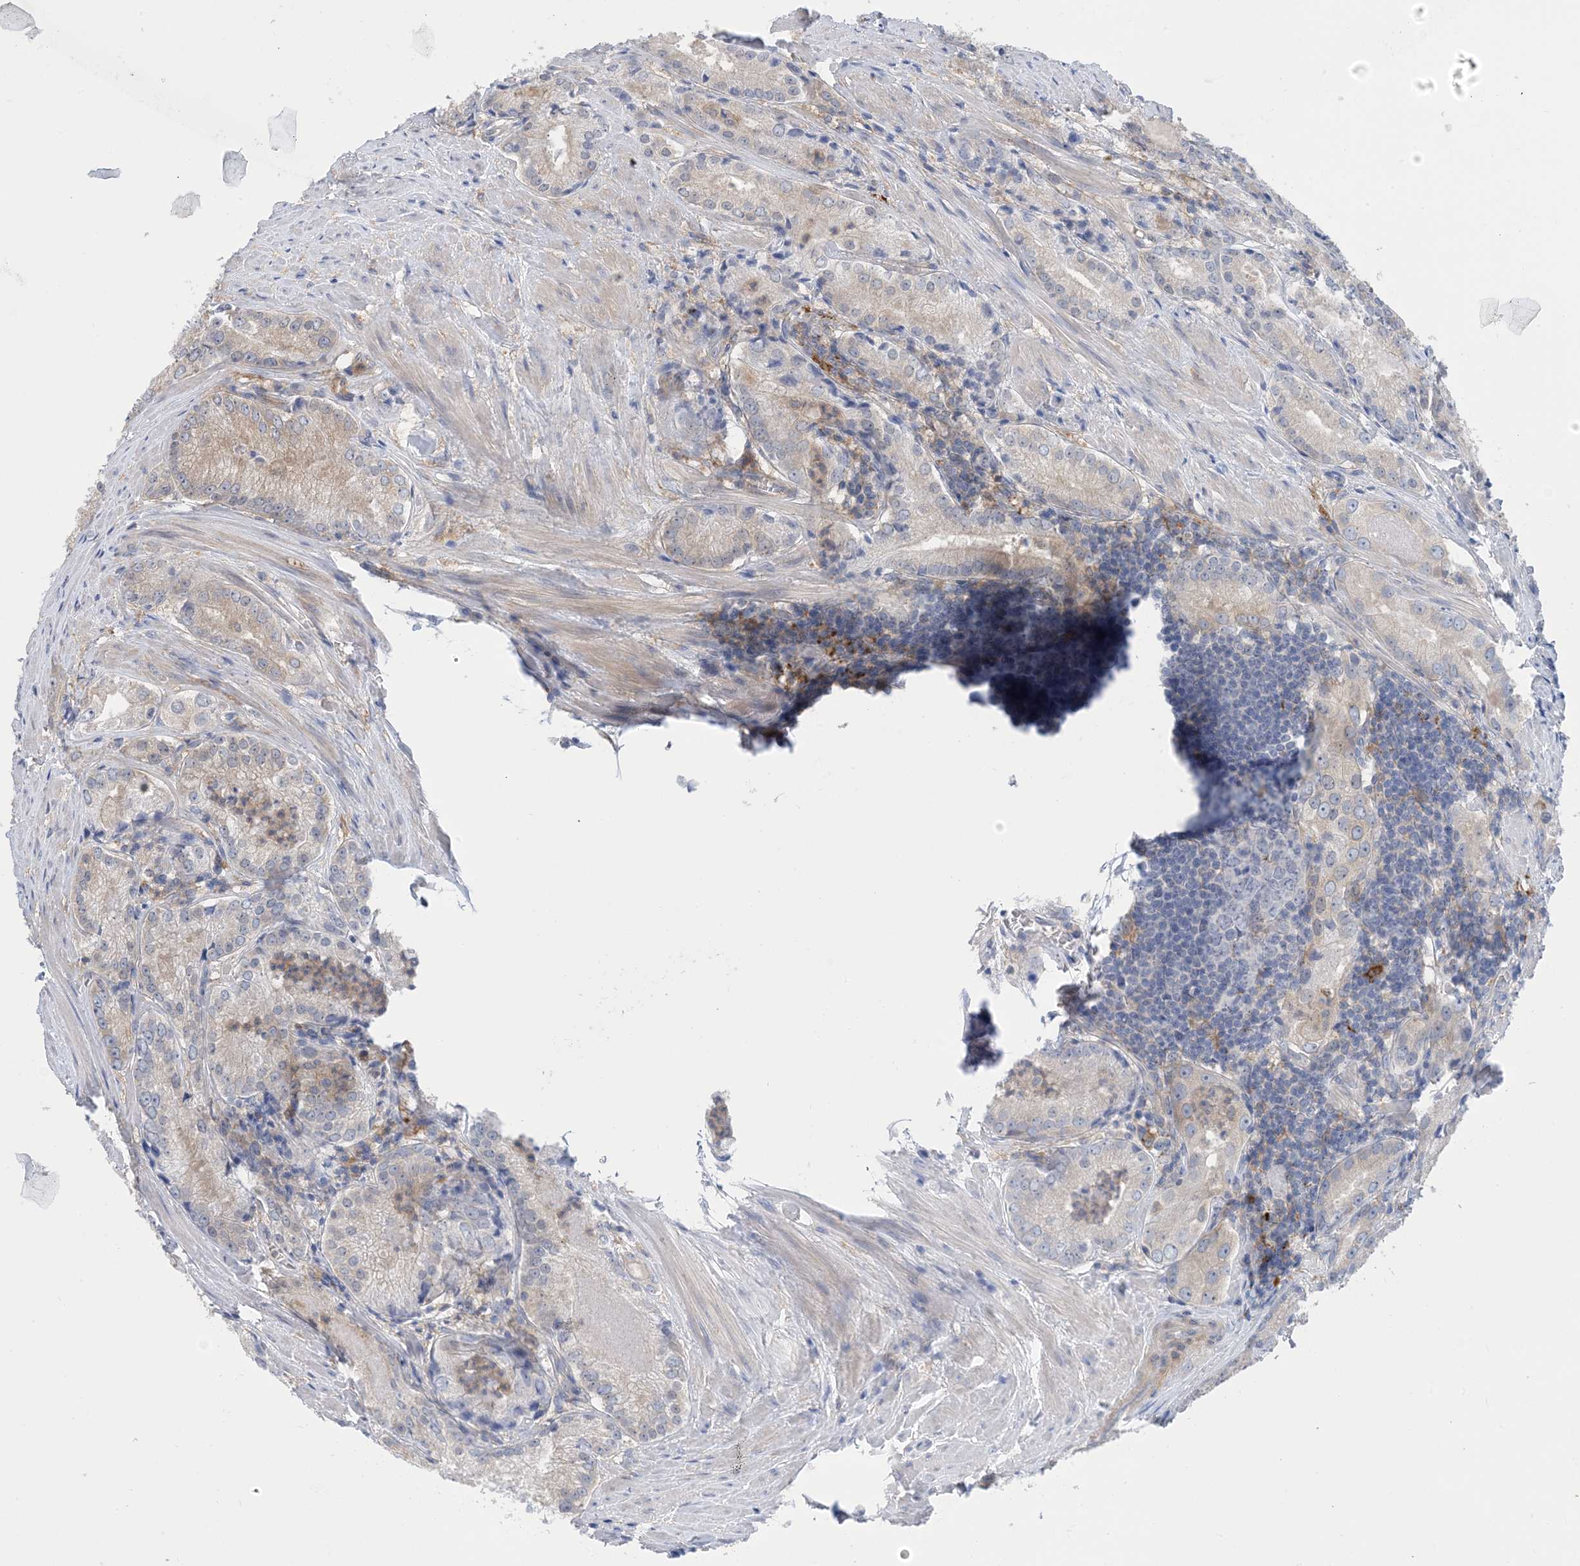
{"staining": {"intensity": "negative", "quantity": "none", "location": "none"}, "tissue": "prostate cancer", "cell_type": "Tumor cells", "image_type": "cancer", "snomed": [{"axis": "morphology", "description": "Adenocarcinoma, Low grade"}, {"axis": "topography", "description": "Prostate"}], "caption": "The immunohistochemistry photomicrograph has no significant positivity in tumor cells of prostate cancer (adenocarcinoma (low-grade)) tissue.", "gene": "HS1BP3", "patient": {"sex": "male", "age": 54}}